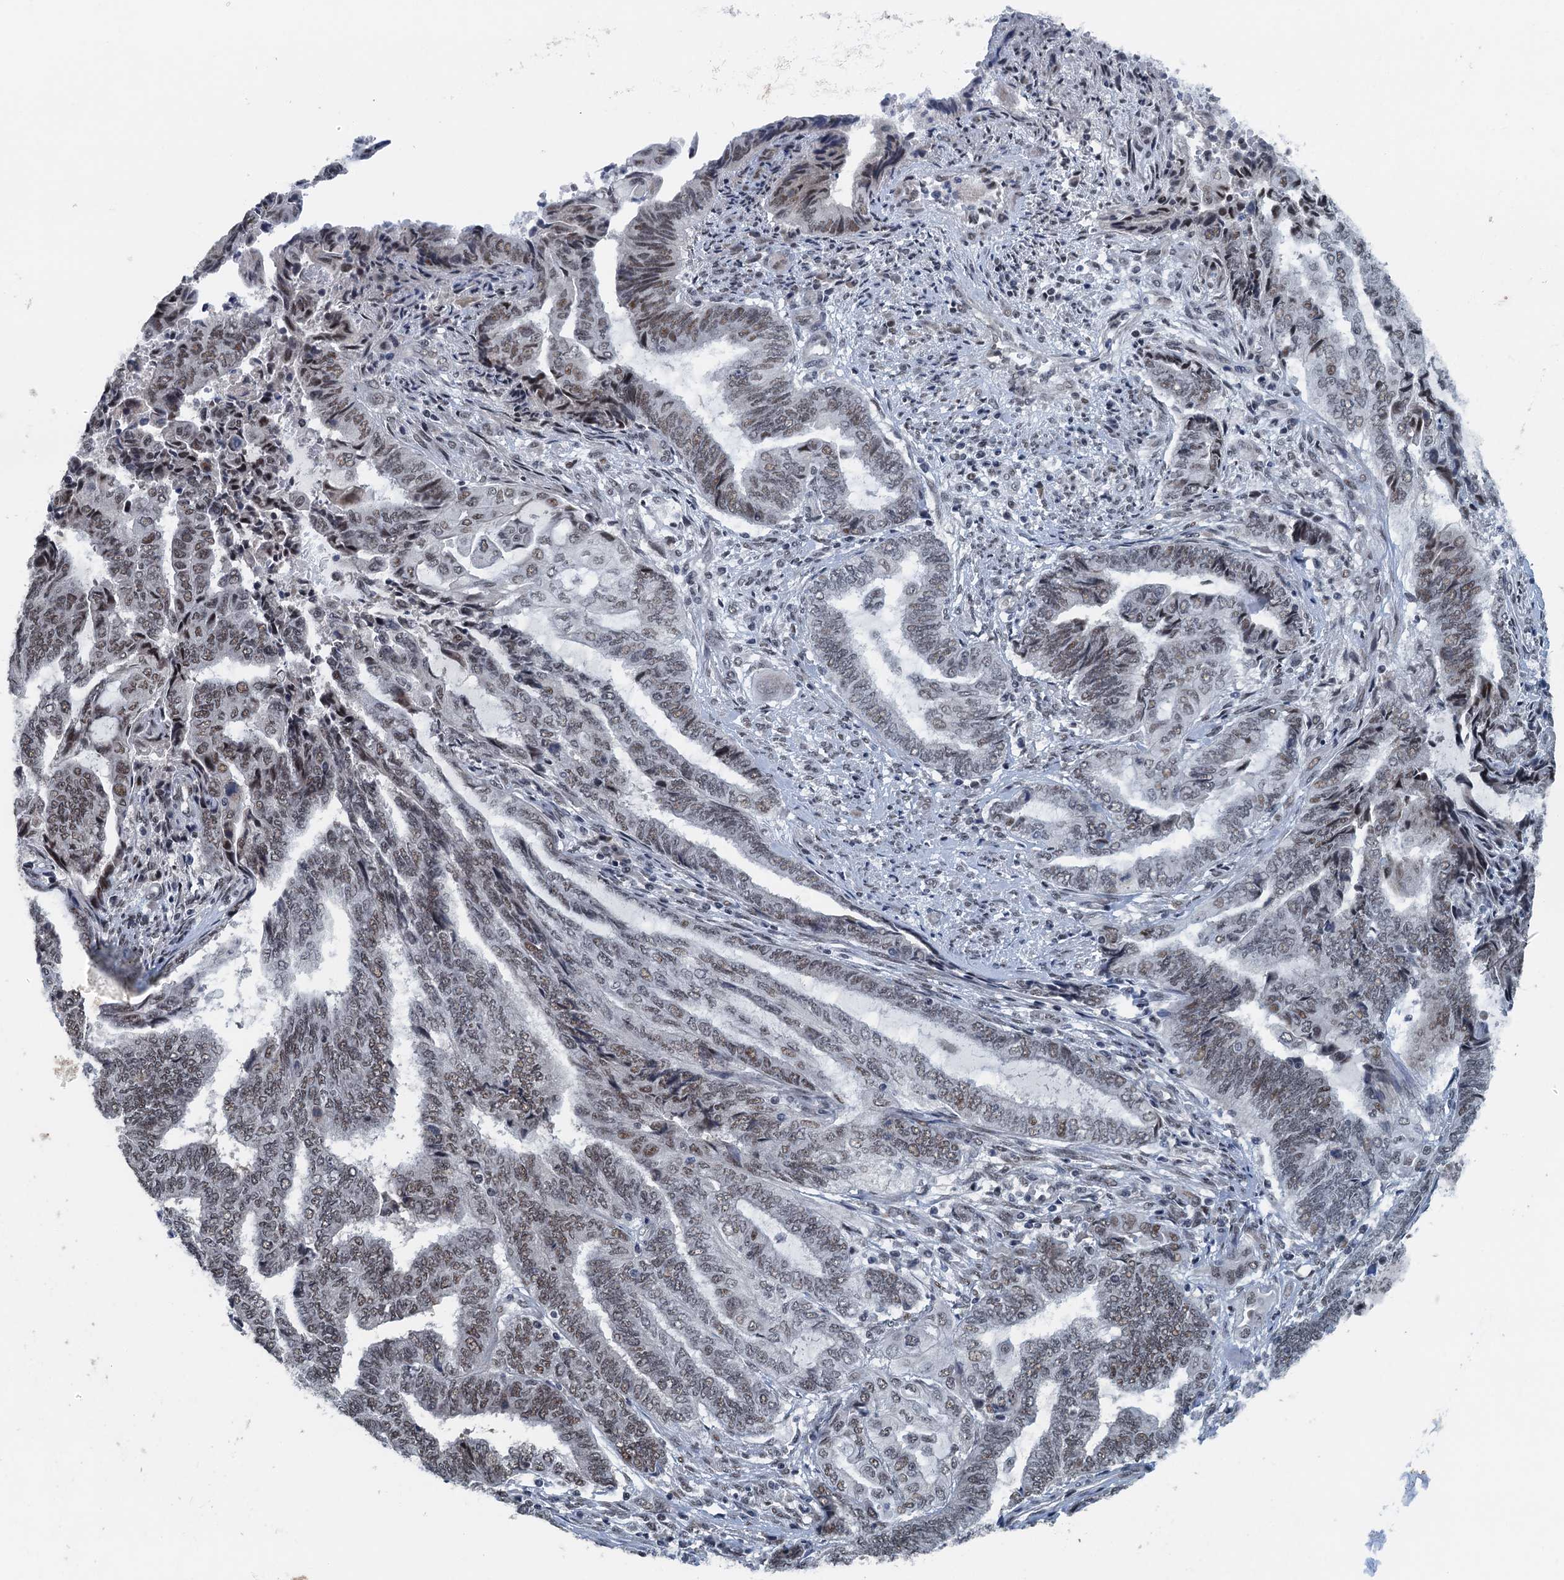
{"staining": {"intensity": "weak", "quantity": ">75%", "location": "nuclear"}, "tissue": "endometrial cancer", "cell_type": "Tumor cells", "image_type": "cancer", "snomed": [{"axis": "morphology", "description": "Adenocarcinoma, NOS"}, {"axis": "topography", "description": "Uterus"}, {"axis": "topography", "description": "Endometrium"}], "caption": "Endometrial adenocarcinoma was stained to show a protein in brown. There is low levels of weak nuclear positivity in about >75% of tumor cells.", "gene": "MTA3", "patient": {"sex": "female", "age": 70}}